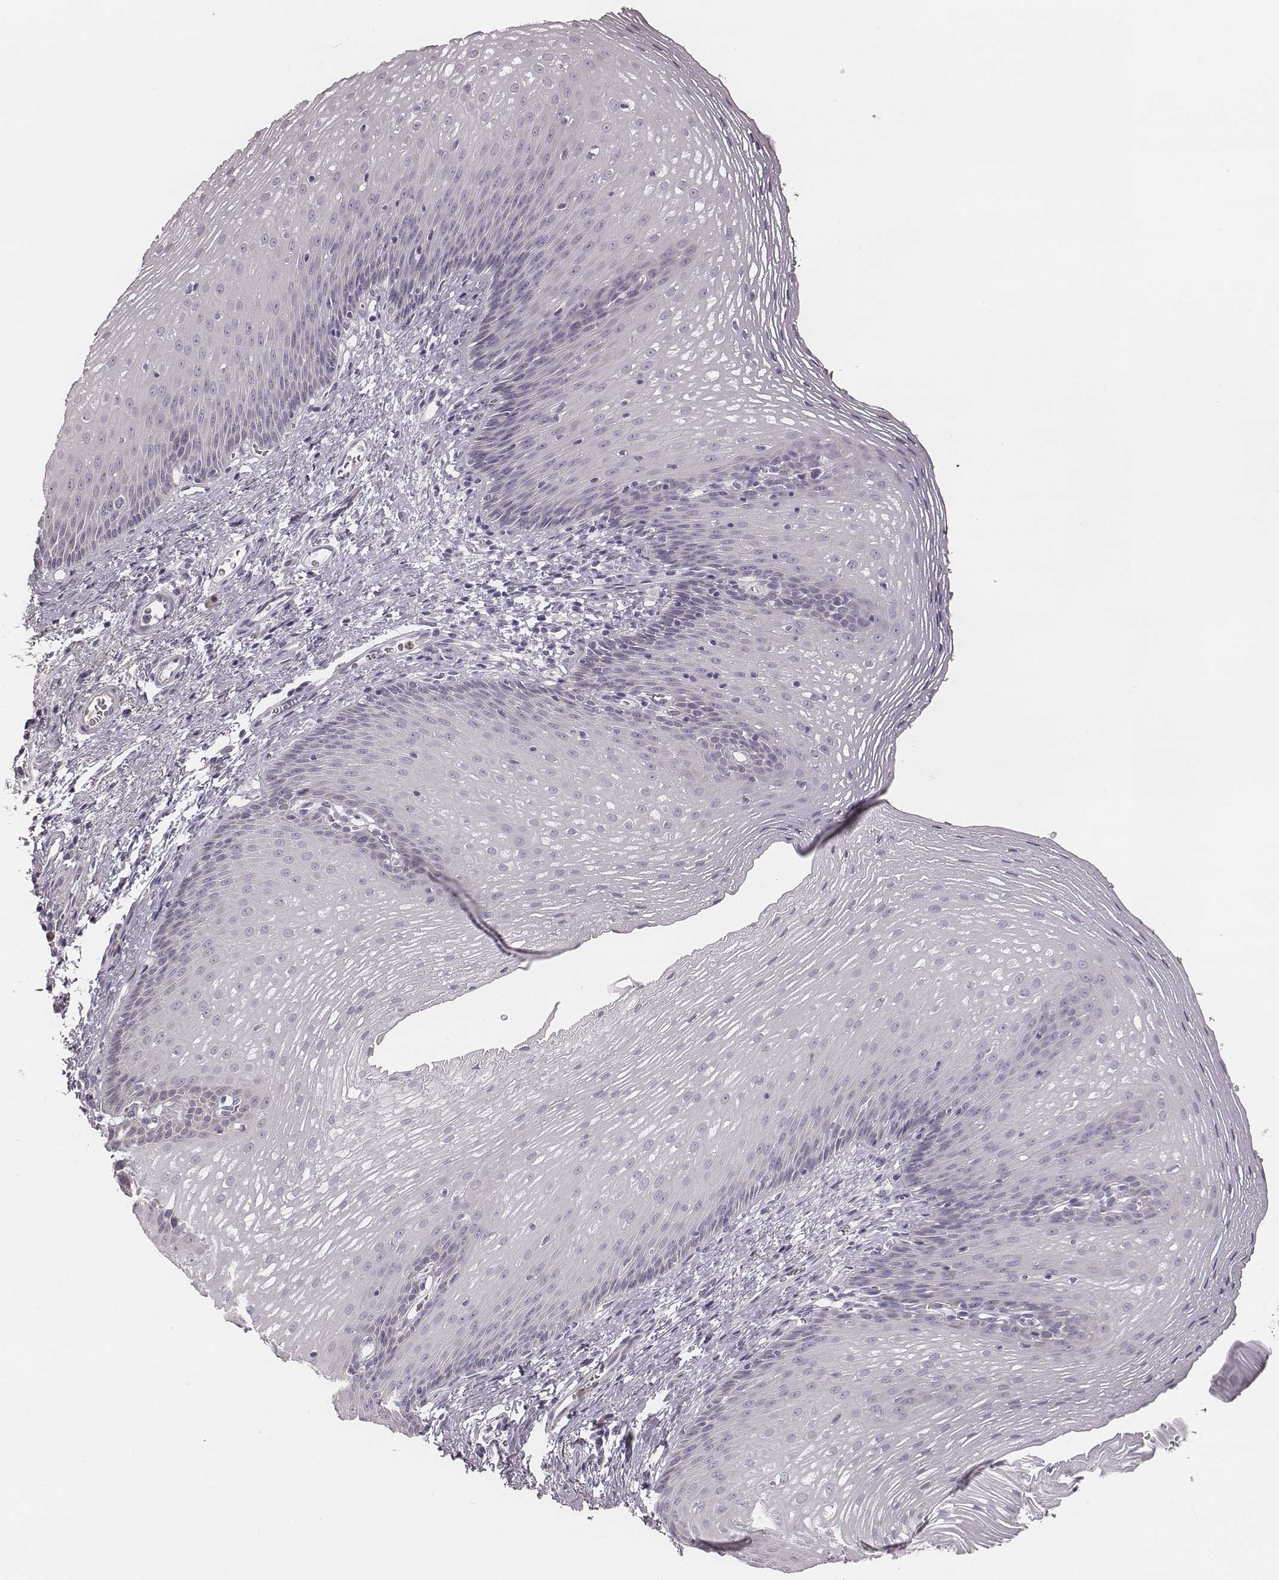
{"staining": {"intensity": "negative", "quantity": "none", "location": "none"}, "tissue": "esophagus", "cell_type": "Squamous epithelial cells", "image_type": "normal", "snomed": [{"axis": "morphology", "description": "Normal tissue, NOS"}, {"axis": "topography", "description": "Esophagus"}], "caption": "Esophagus was stained to show a protein in brown. There is no significant staining in squamous epithelial cells. The staining is performed using DAB brown chromogen with nuclei counter-stained in using hematoxylin.", "gene": "KCNJ12", "patient": {"sex": "male", "age": 76}}